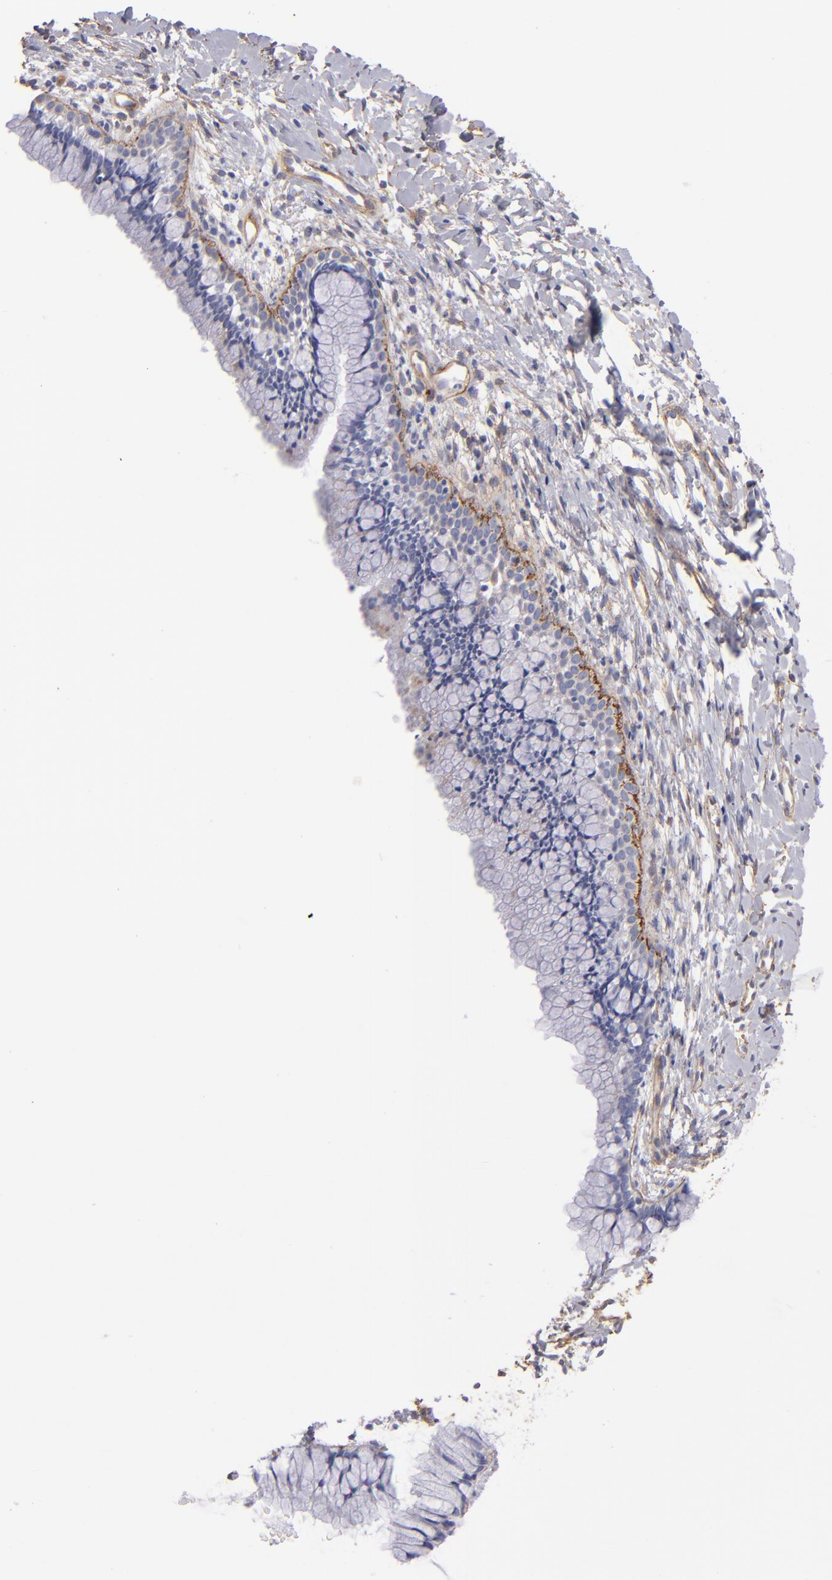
{"staining": {"intensity": "negative", "quantity": "none", "location": "none"}, "tissue": "cervix", "cell_type": "Glandular cells", "image_type": "normal", "snomed": [{"axis": "morphology", "description": "Normal tissue, NOS"}, {"axis": "topography", "description": "Cervix"}], "caption": "This micrograph is of normal cervix stained with IHC to label a protein in brown with the nuclei are counter-stained blue. There is no expression in glandular cells.", "gene": "LAMC1", "patient": {"sex": "female", "age": 46}}